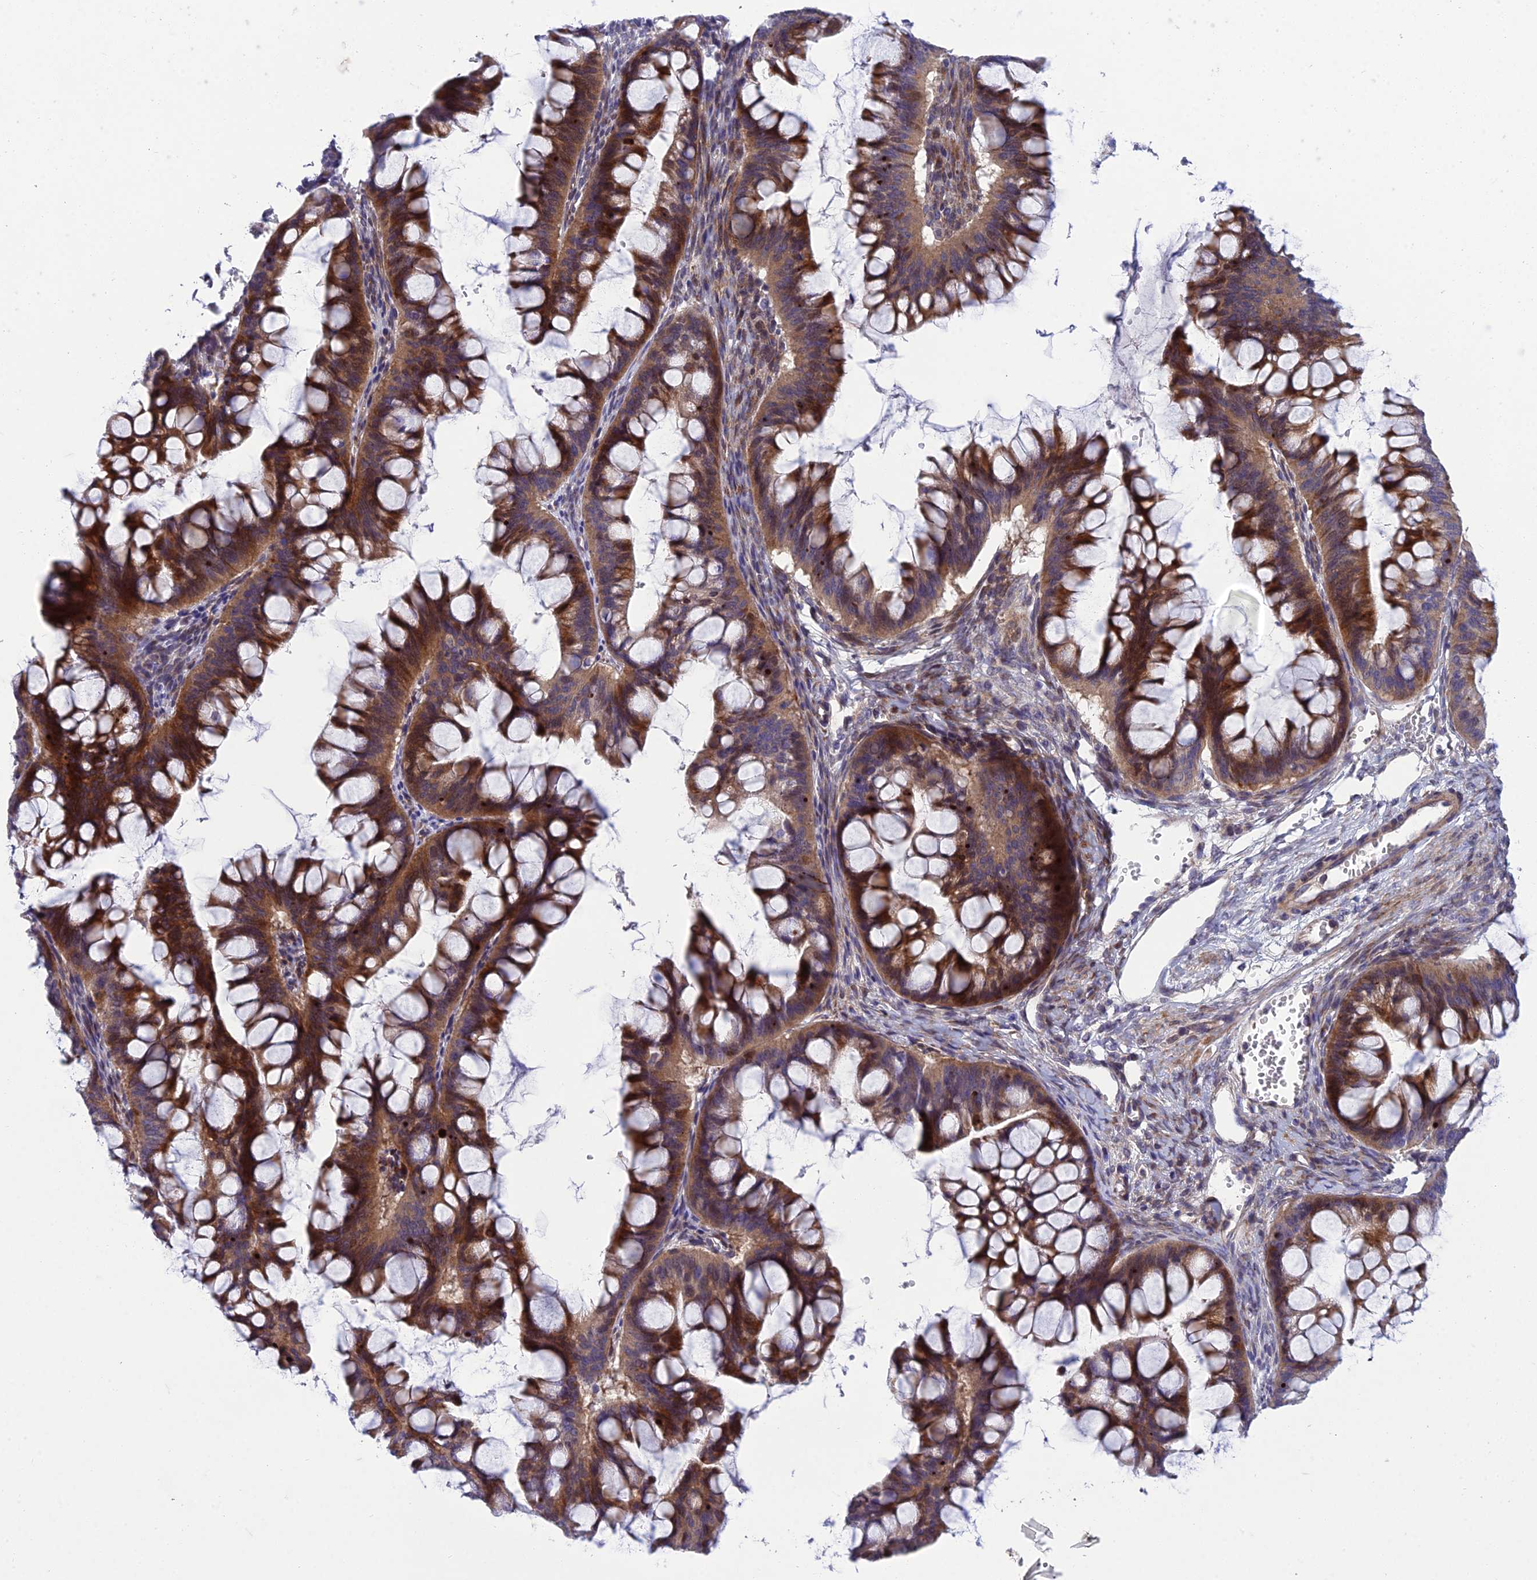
{"staining": {"intensity": "moderate", "quantity": ">75%", "location": "cytoplasmic/membranous"}, "tissue": "ovarian cancer", "cell_type": "Tumor cells", "image_type": "cancer", "snomed": [{"axis": "morphology", "description": "Cystadenocarcinoma, mucinous, NOS"}, {"axis": "topography", "description": "Ovary"}], "caption": "Ovarian cancer (mucinous cystadenocarcinoma) tissue displays moderate cytoplasmic/membranous positivity in about >75% of tumor cells, visualized by immunohistochemistry.", "gene": "ADIPOR2", "patient": {"sex": "female", "age": 73}}